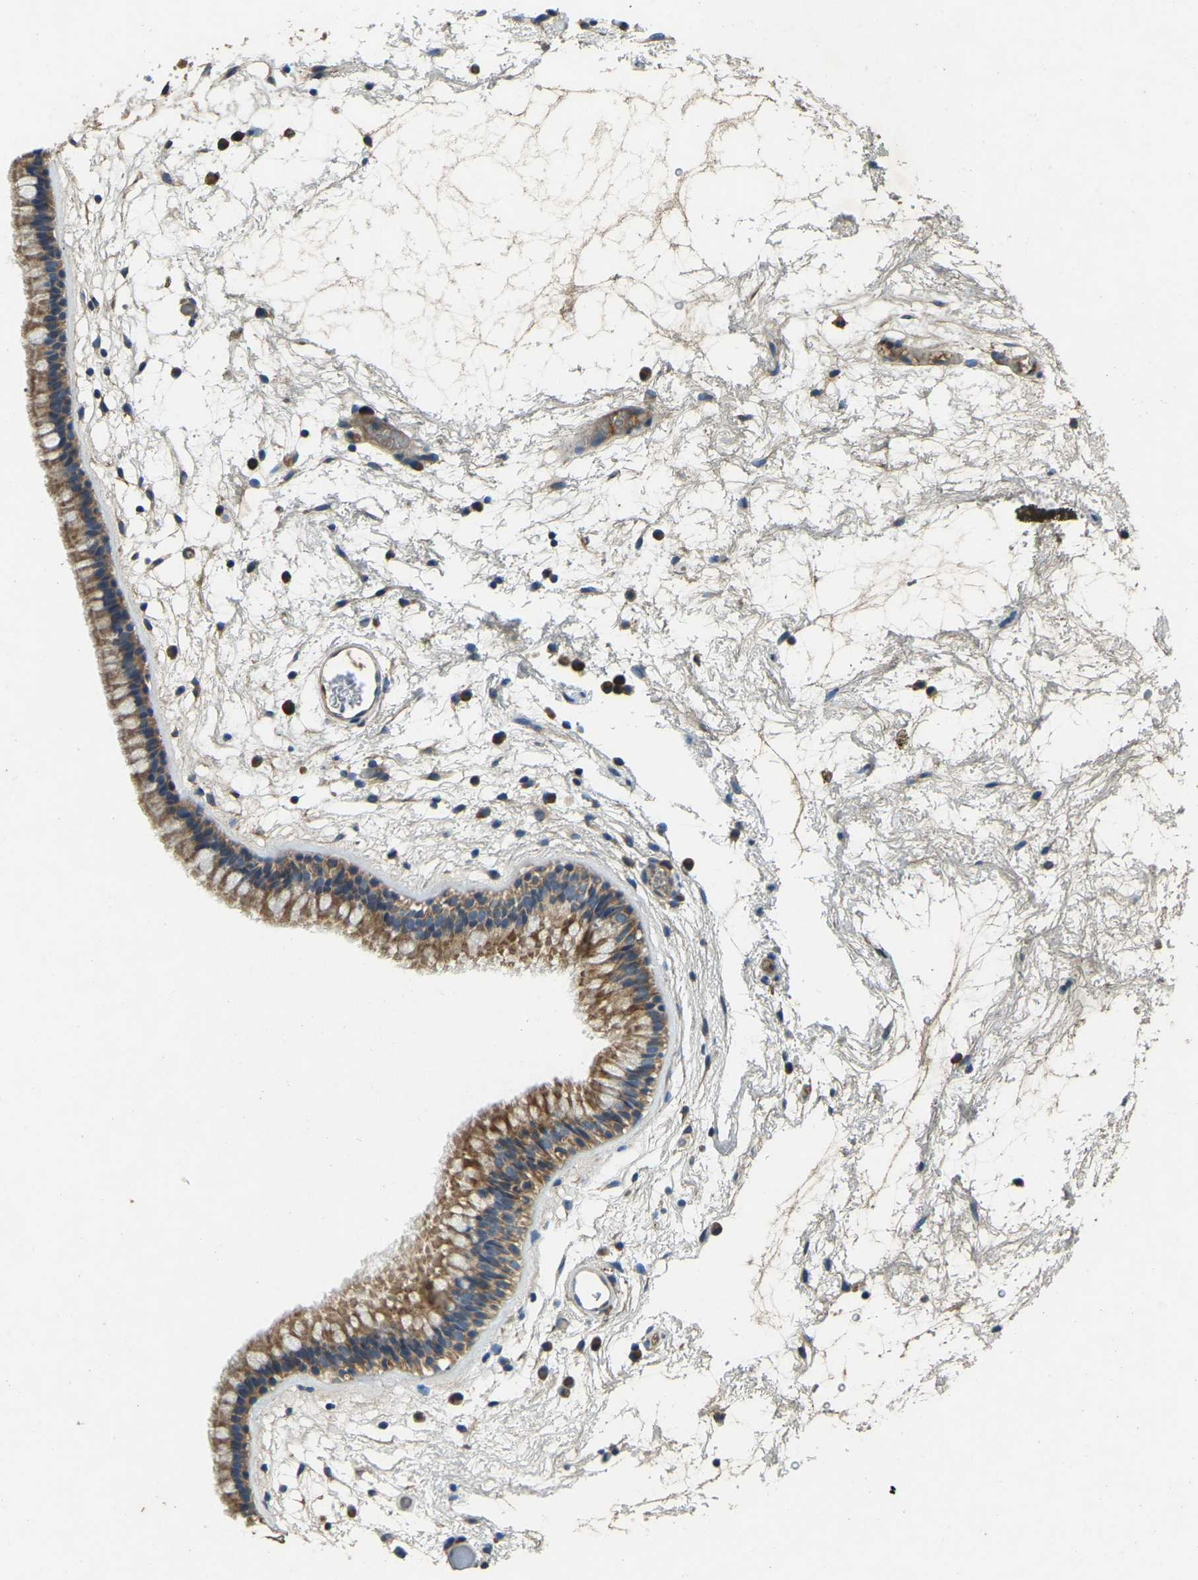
{"staining": {"intensity": "moderate", "quantity": ">75%", "location": "cytoplasmic/membranous"}, "tissue": "nasopharynx", "cell_type": "Respiratory epithelial cells", "image_type": "normal", "snomed": [{"axis": "morphology", "description": "Normal tissue, NOS"}, {"axis": "morphology", "description": "Inflammation, NOS"}, {"axis": "topography", "description": "Nasopharynx"}], "caption": "Brown immunohistochemical staining in normal human nasopharynx exhibits moderate cytoplasmic/membranous staining in approximately >75% of respiratory epithelial cells.", "gene": "ATP8B1", "patient": {"sex": "male", "age": 48}}